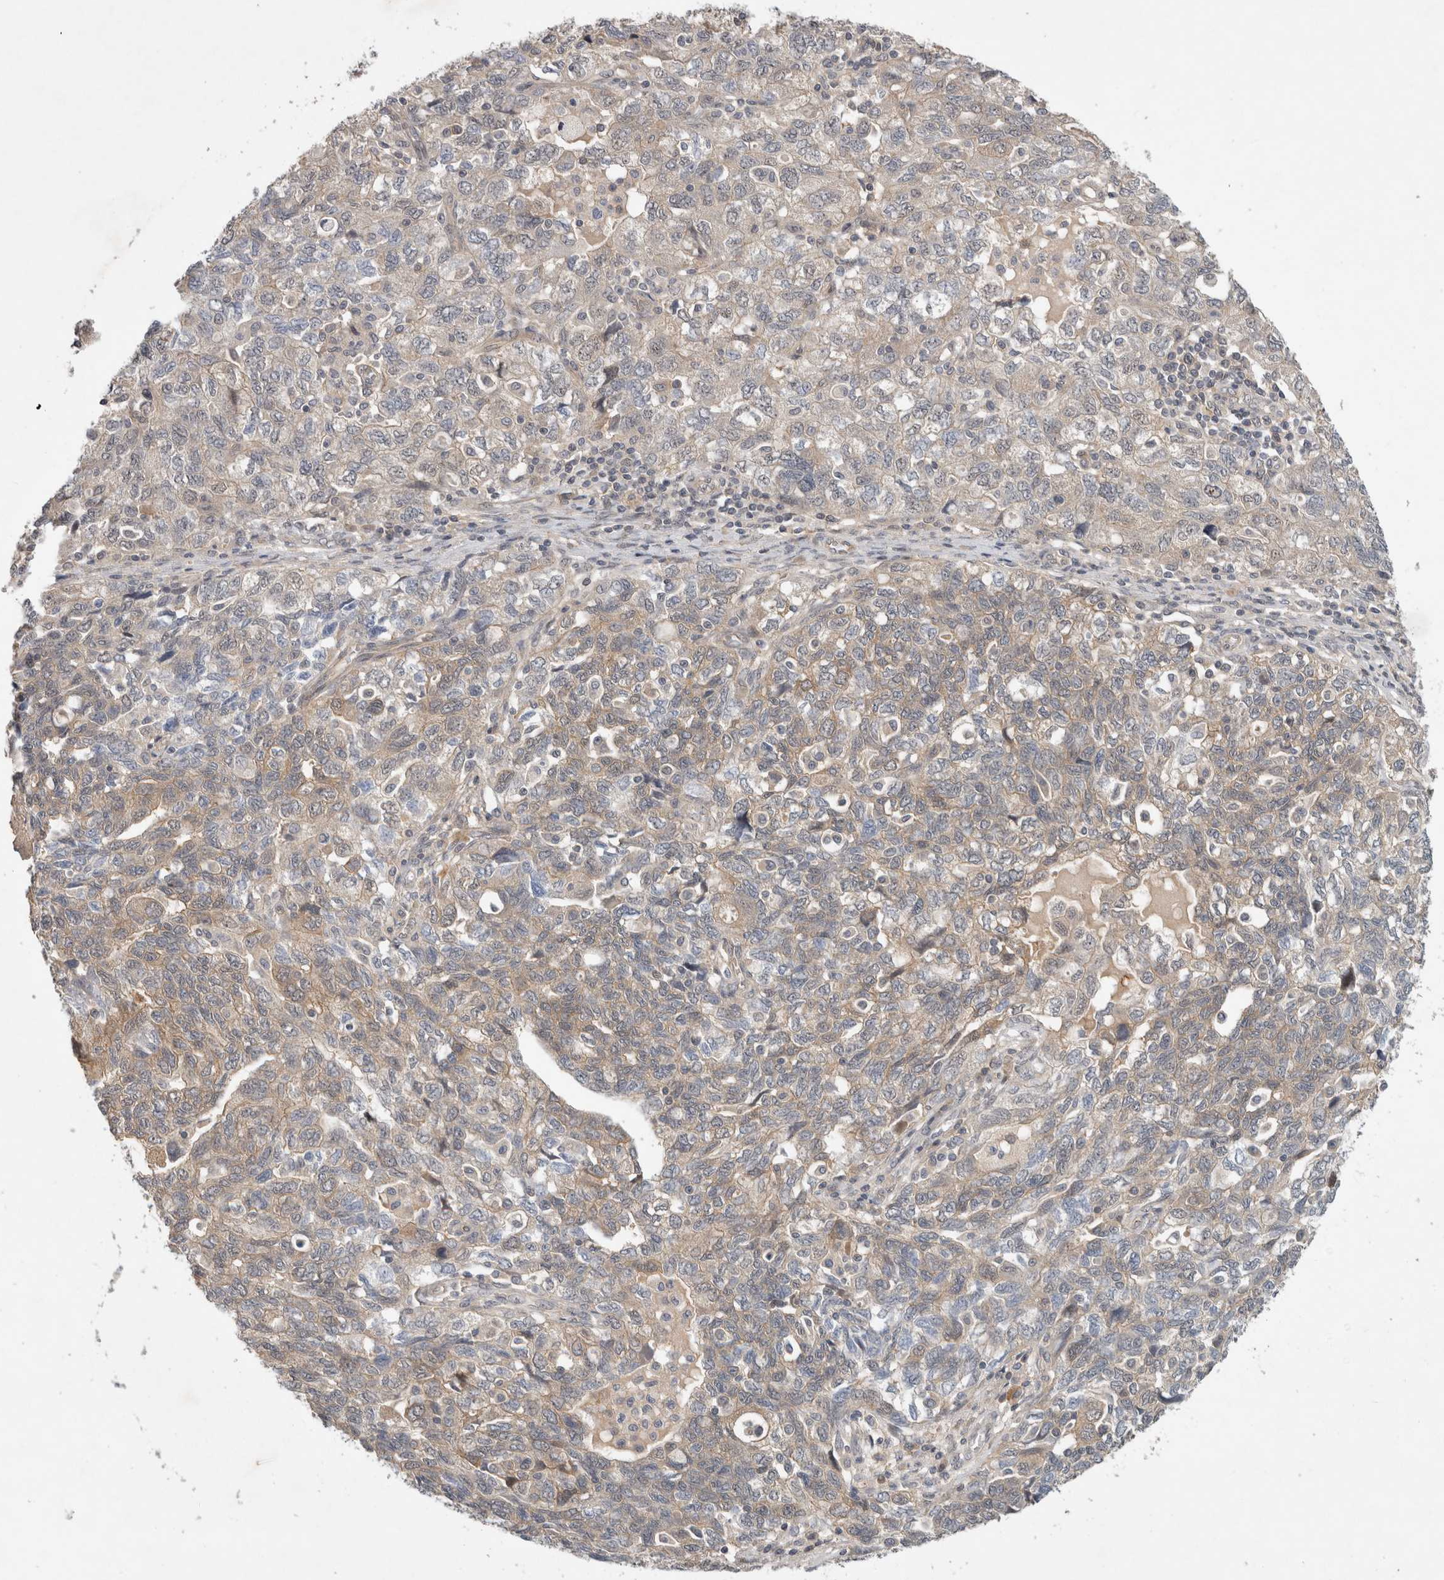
{"staining": {"intensity": "weak", "quantity": "25%-75%", "location": "cytoplasmic/membranous"}, "tissue": "ovarian cancer", "cell_type": "Tumor cells", "image_type": "cancer", "snomed": [{"axis": "morphology", "description": "Carcinoma, NOS"}, {"axis": "morphology", "description": "Cystadenocarcinoma, serous, NOS"}, {"axis": "topography", "description": "Ovary"}], "caption": "IHC (DAB (3,3'-diaminobenzidine)) staining of human ovarian carcinoma demonstrates weak cytoplasmic/membranous protein staining in about 25%-75% of tumor cells. The protein of interest is stained brown, and the nuclei are stained in blue (DAB (3,3'-diaminobenzidine) IHC with brightfield microscopy, high magnification).", "gene": "CERS3", "patient": {"sex": "female", "age": 69}}